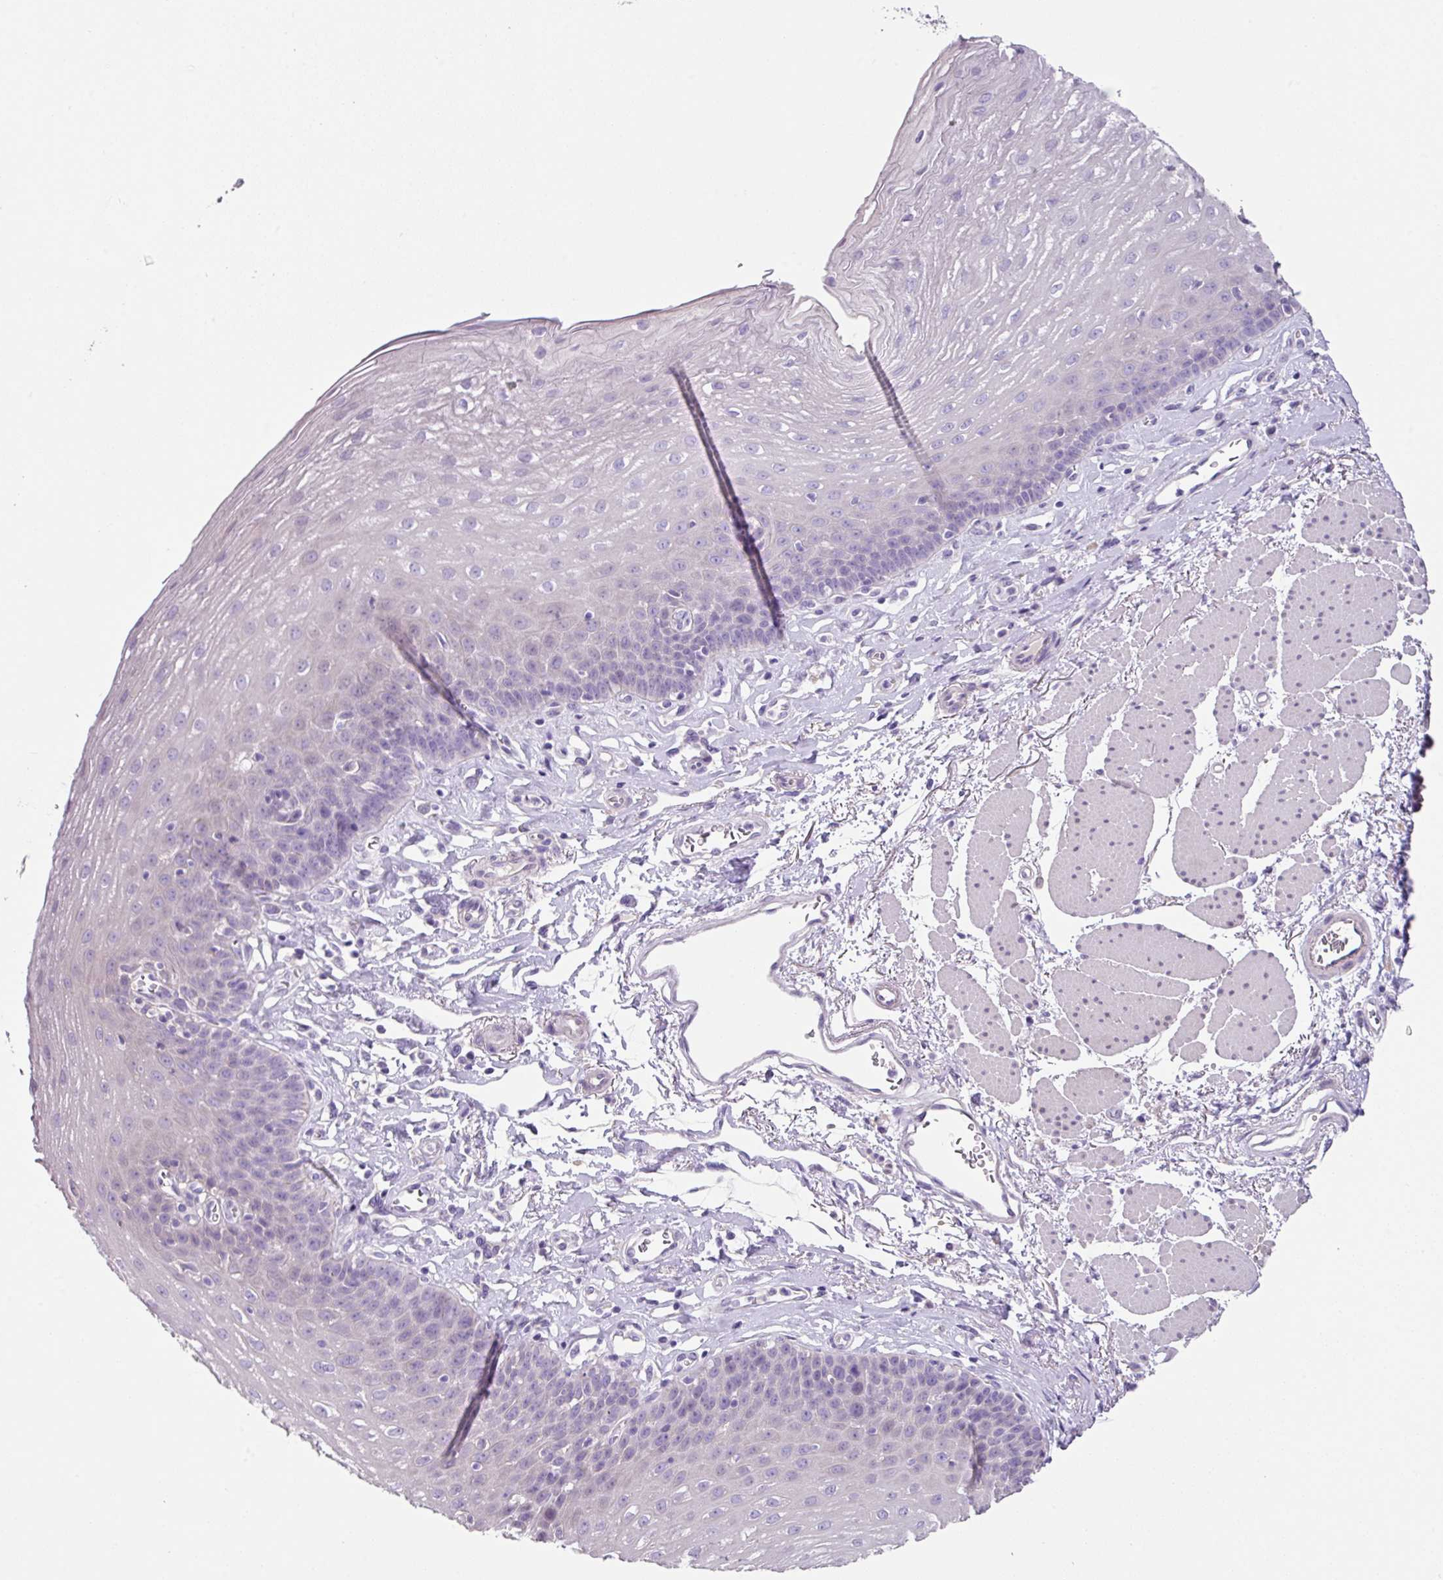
{"staining": {"intensity": "negative", "quantity": "none", "location": "none"}, "tissue": "esophagus", "cell_type": "Squamous epithelial cells", "image_type": "normal", "snomed": [{"axis": "morphology", "description": "Normal tissue, NOS"}, {"axis": "topography", "description": "Esophagus"}], "caption": "Immunohistochemical staining of benign human esophagus reveals no significant expression in squamous epithelial cells. (DAB (3,3'-diaminobenzidine) immunohistochemistry (IHC) with hematoxylin counter stain).", "gene": "ZG16", "patient": {"sex": "female", "age": 81}}